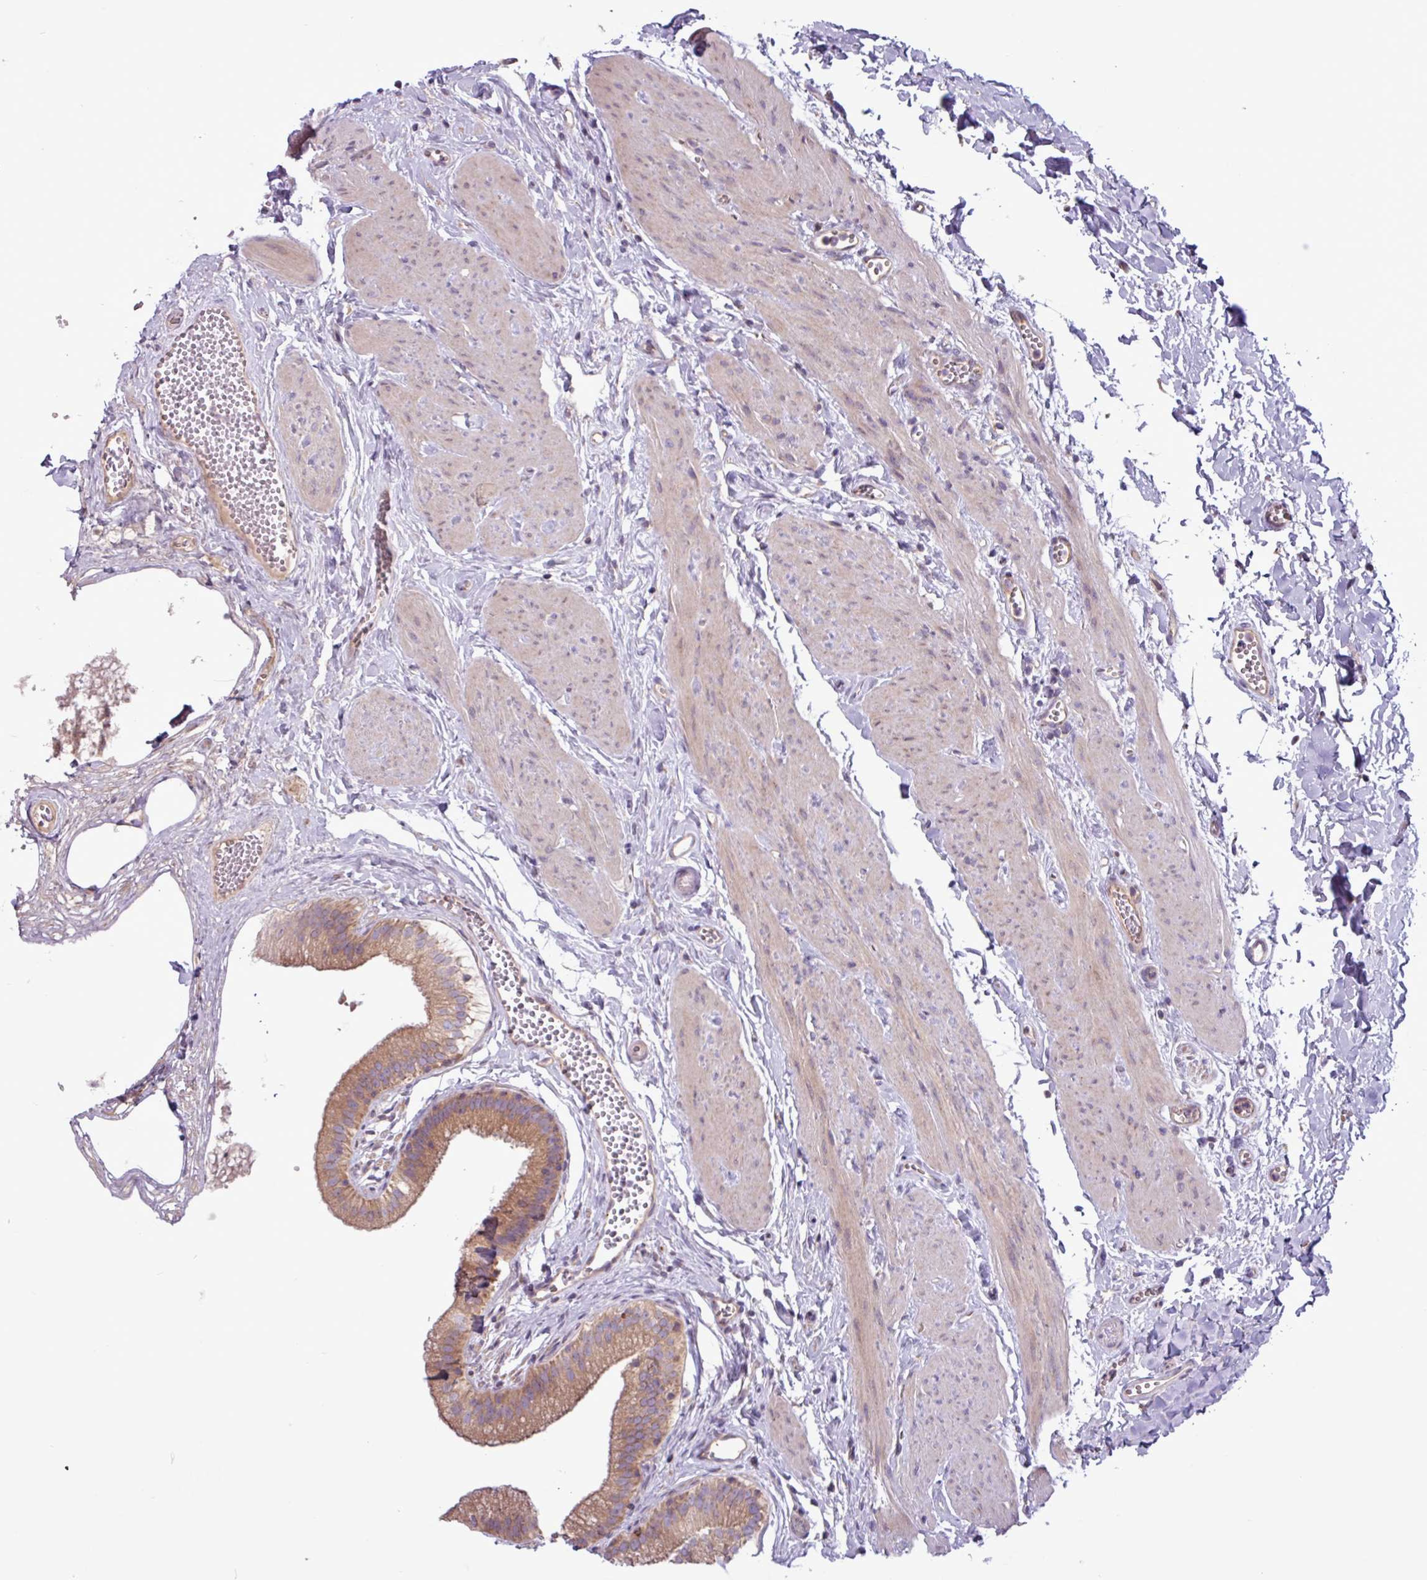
{"staining": {"intensity": "moderate", "quantity": ">75%", "location": "cytoplasmic/membranous"}, "tissue": "gallbladder", "cell_type": "Glandular cells", "image_type": "normal", "snomed": [{"axis": "morphology", "description": "Normal tissue, NOS"}, {"axis": "topography", "description": "Gallbladder"}], "caption": "Immunohistochemical staining of benign gallbladder demonstrates moderate cytoplasmic/membranous protein expression in approximately >75% of glandular cells.", "gene": "PLIN2", "patient": {"sex": "female", "age": 54}}